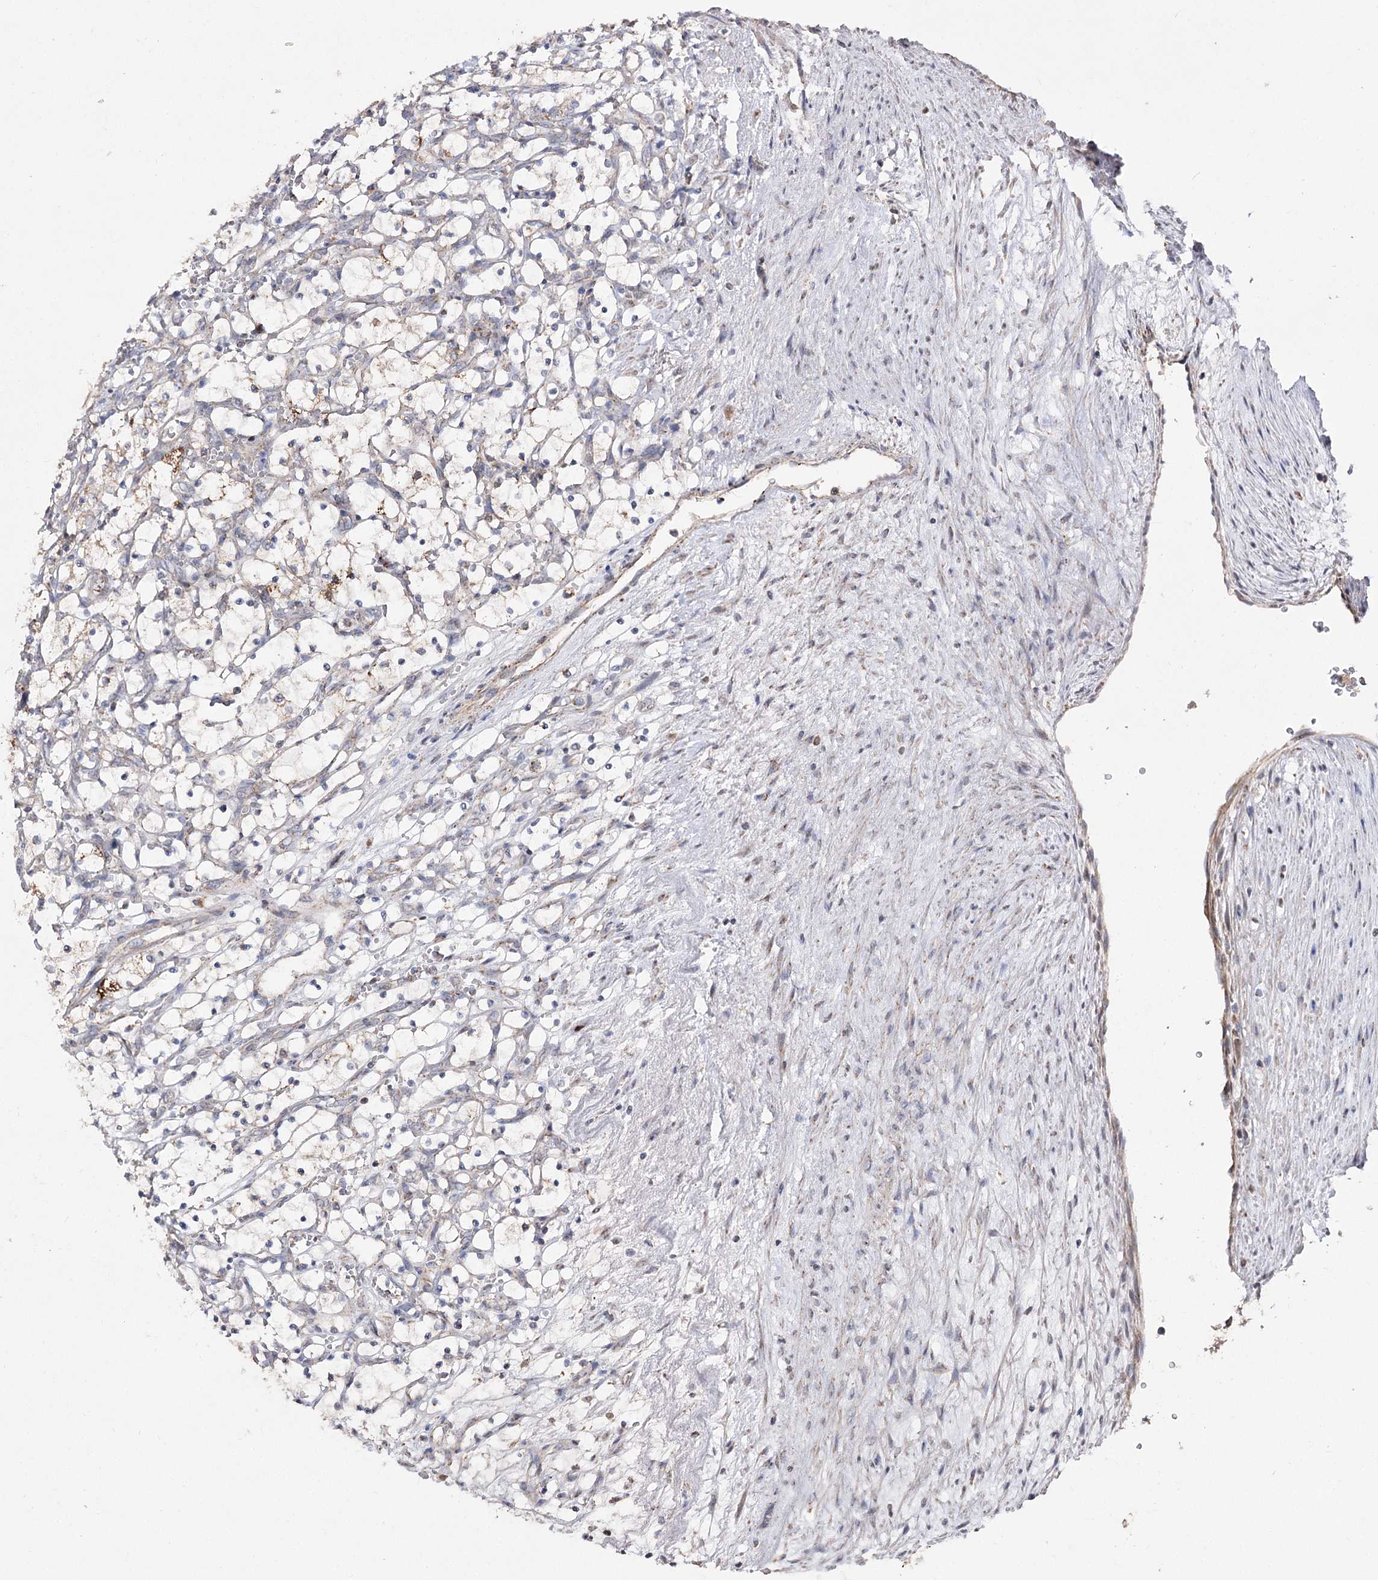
{"staining": {"intensity": "negative", "quantity": "none", "location": "none"}, "tissue": "renal cancer", "cell_type": "Tumor cells", "image_type": "cancer", "snomed": [{"axis": "morphology", "description": "Adenocarcinoma, NOS"}, {"axis": "topography", "description": "Kidney"}], "caption": "DAB (3,3'-diaminobenzidine) immunohistochemical staining of human renal adenocarcinoma shows no significant expression in tumor cells. (DAB immunohistochemistry with hematoxylin counter stain).", "gene": "NADK2", "patient": {"sex": "female", "age": 69}}